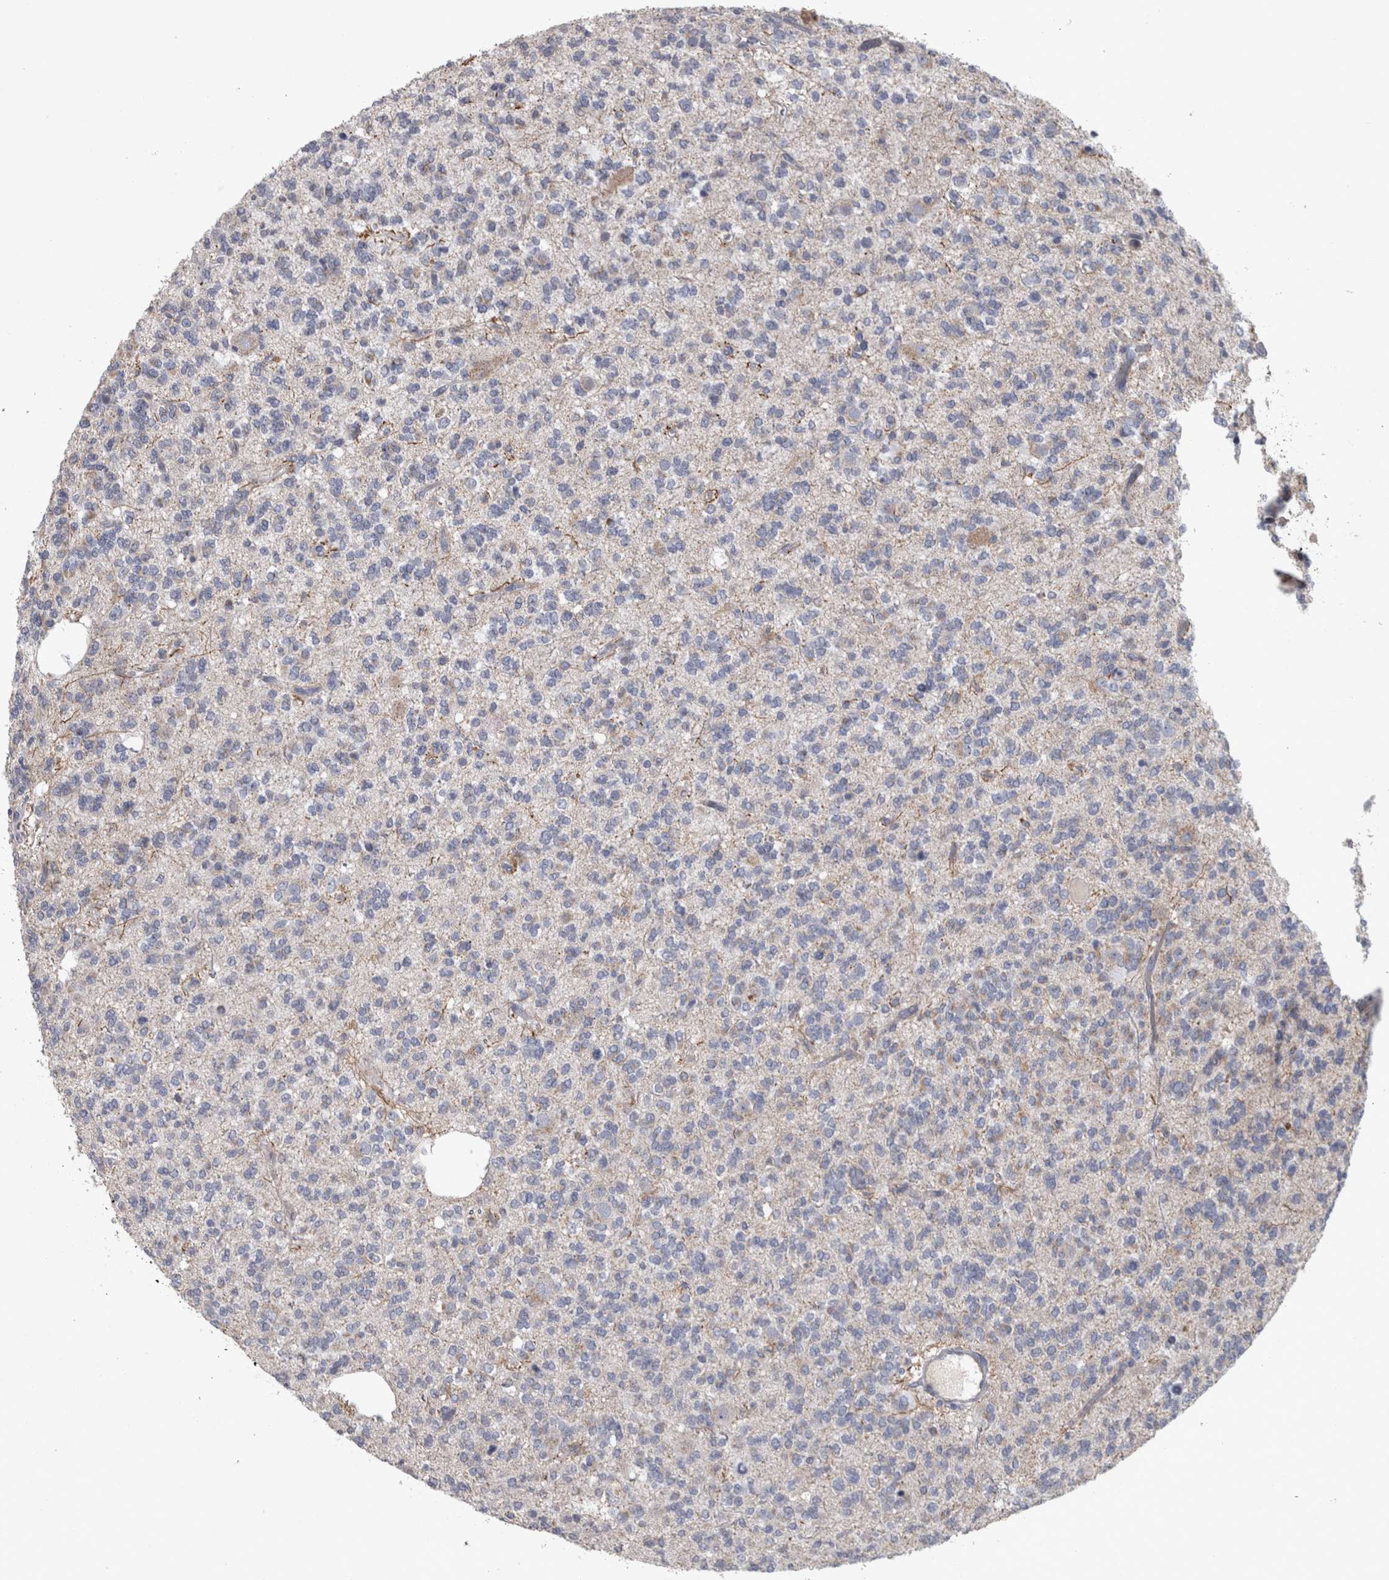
{"staining": {"intensity": "weak", "quantity": "<25%", "location": "cytoplasmic/membranous"}, "tissue": "glioma", "cell_type": "Tumor cells", "image_type": "cancer", "snomed": [{"axis": "morphology", "description": "Glioma, malignant, Low grade"}, {"axis": "topography", "description": "Brain"}], "caption": "This is an immunohistochemistry (IHC) micrograph of human glioma. There is no staining in tumor cells.", "gene": "DBT", "patient": {"sex": "male", "age": 38}}